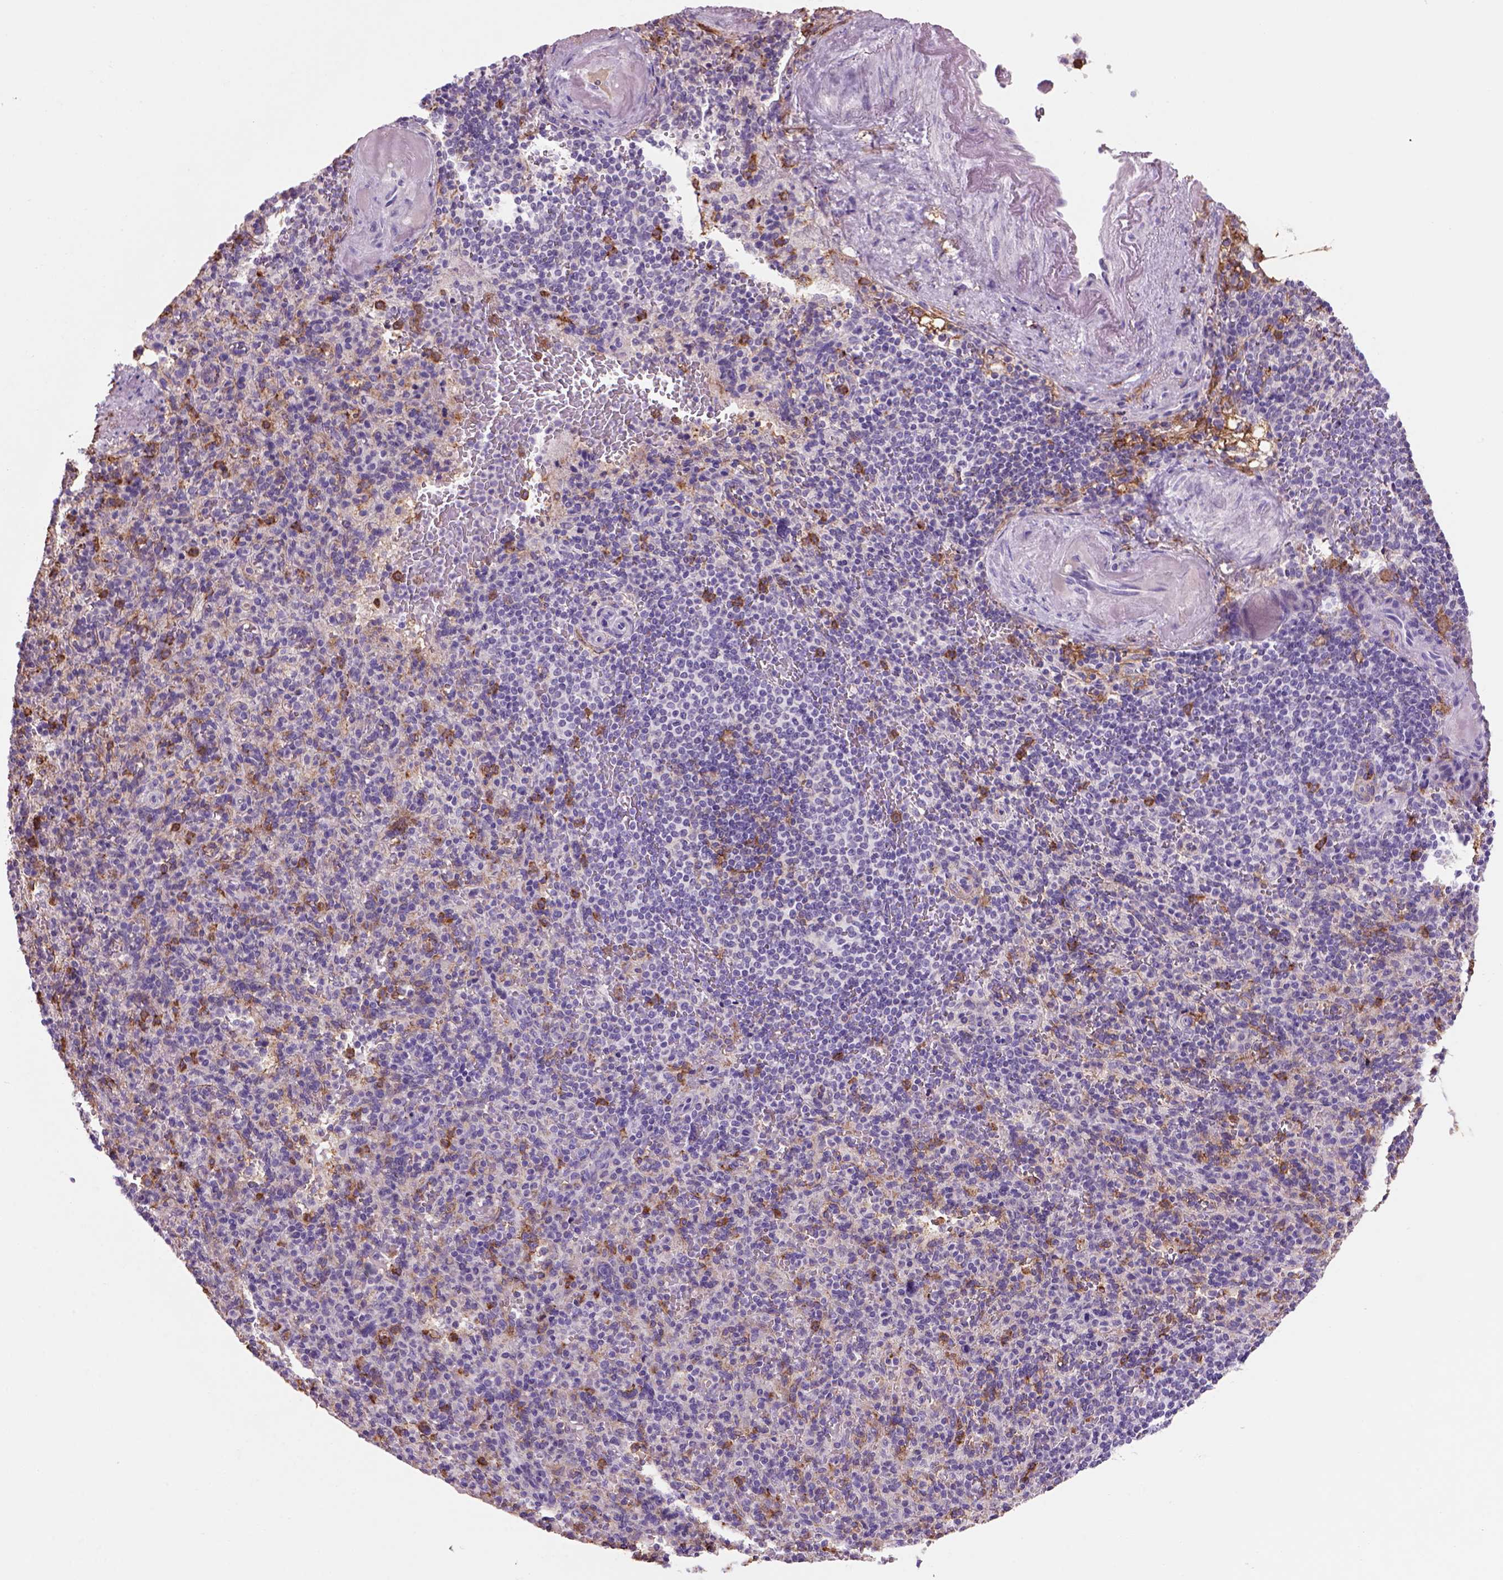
{"staining": {"intensity": "strong", "quantity": "<25%", "location": "cytoplasmic/membranous"}, "tissue": "spleen", "cell_type": "Cells in red pulp", "image_type": "normal", "snomed": [{"axis": "morphology", "description": "Normal tissue, NOS"}, {"axis": "topography", "description": "Spleen"}], "caption": "An IHC photomicrograph of benign tissue is shown. Protein staining in brown shows strong cytoplasmic/membranous positivity in spleen within cells in red pulp. (IHC, brightfield microscopy, high magnification).", "gene": "CD14", "patient": {"sex": "female", "age": 74}}